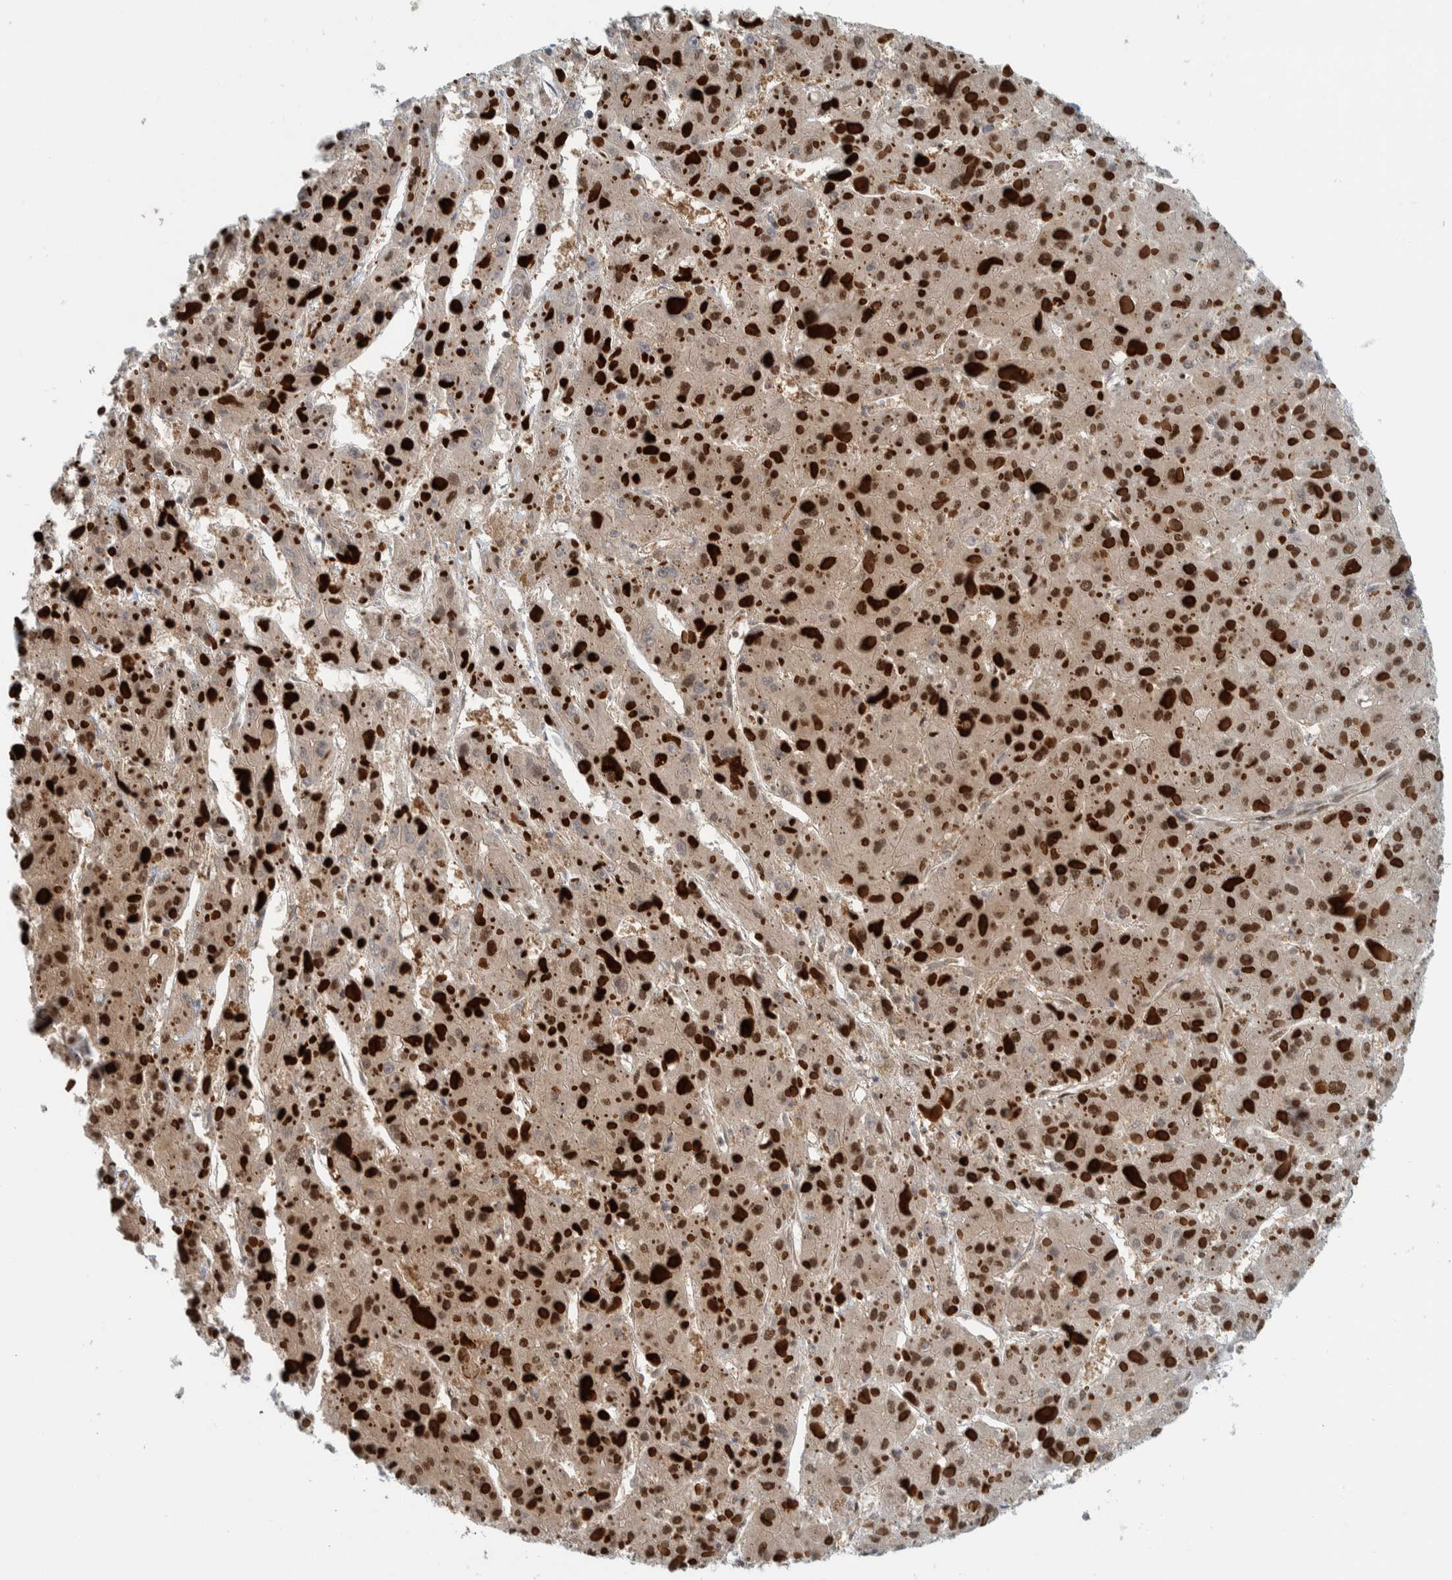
{"staining": {"intensity": "strong", "quantity": "25%-75%", "location": "cytoplasmic/membranous,nuclear"}, "tissue": "liver cancer", "cell_type": "Tumor cells", "image_type": "cancer", "snomed": [{"axis": "morphology", "description": "Carcinoma, Hepatocellular, NOS"}, {"axis": "topography", "description": "Liver"}], "caption": "Protein staining exhibits strong cytoplasmic/membranous and nuclear staining in about 25%-75% of tumor cells in liver hepatocellular carcinoma.", "gene": "COPS3", "patient": {"sex": "female", "age": 73}}